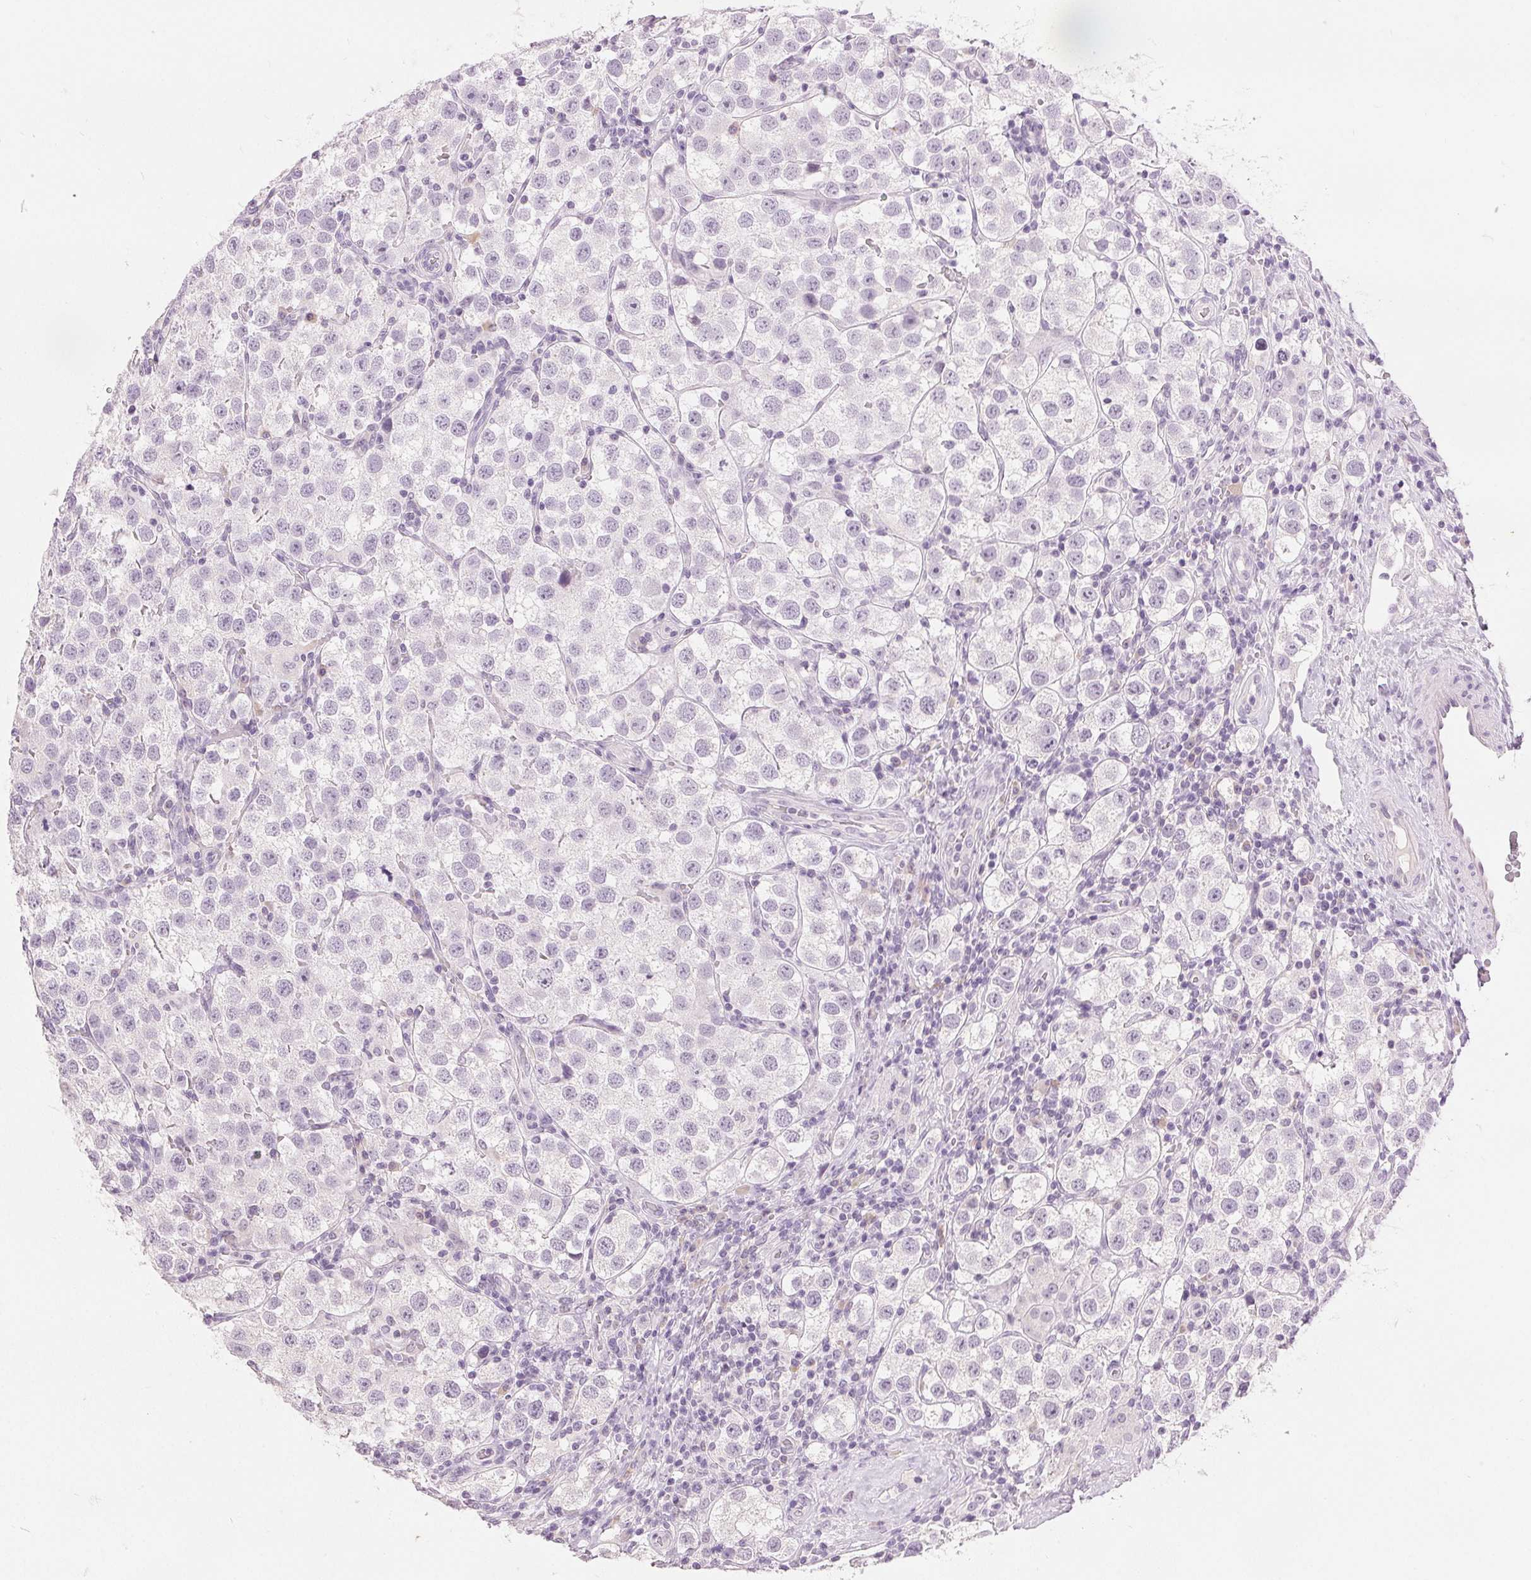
{"staining": {"intensity": "negative", "quantity": "none", "location": "none"}, "tissue": "testis cancer", "cell_type": "Tumor cells", "image_type": "cancer", "snomed": [{"axis": "morphology", "description": "Seminoma, NOS"}, {"axis": "topography", "description": "Testis"}], "caption": "Micrograph shows no significant protein staining in tumor cells of testis cancer.", "gene": "DSG3", "patient": {"sex": "male", "age": 37}}